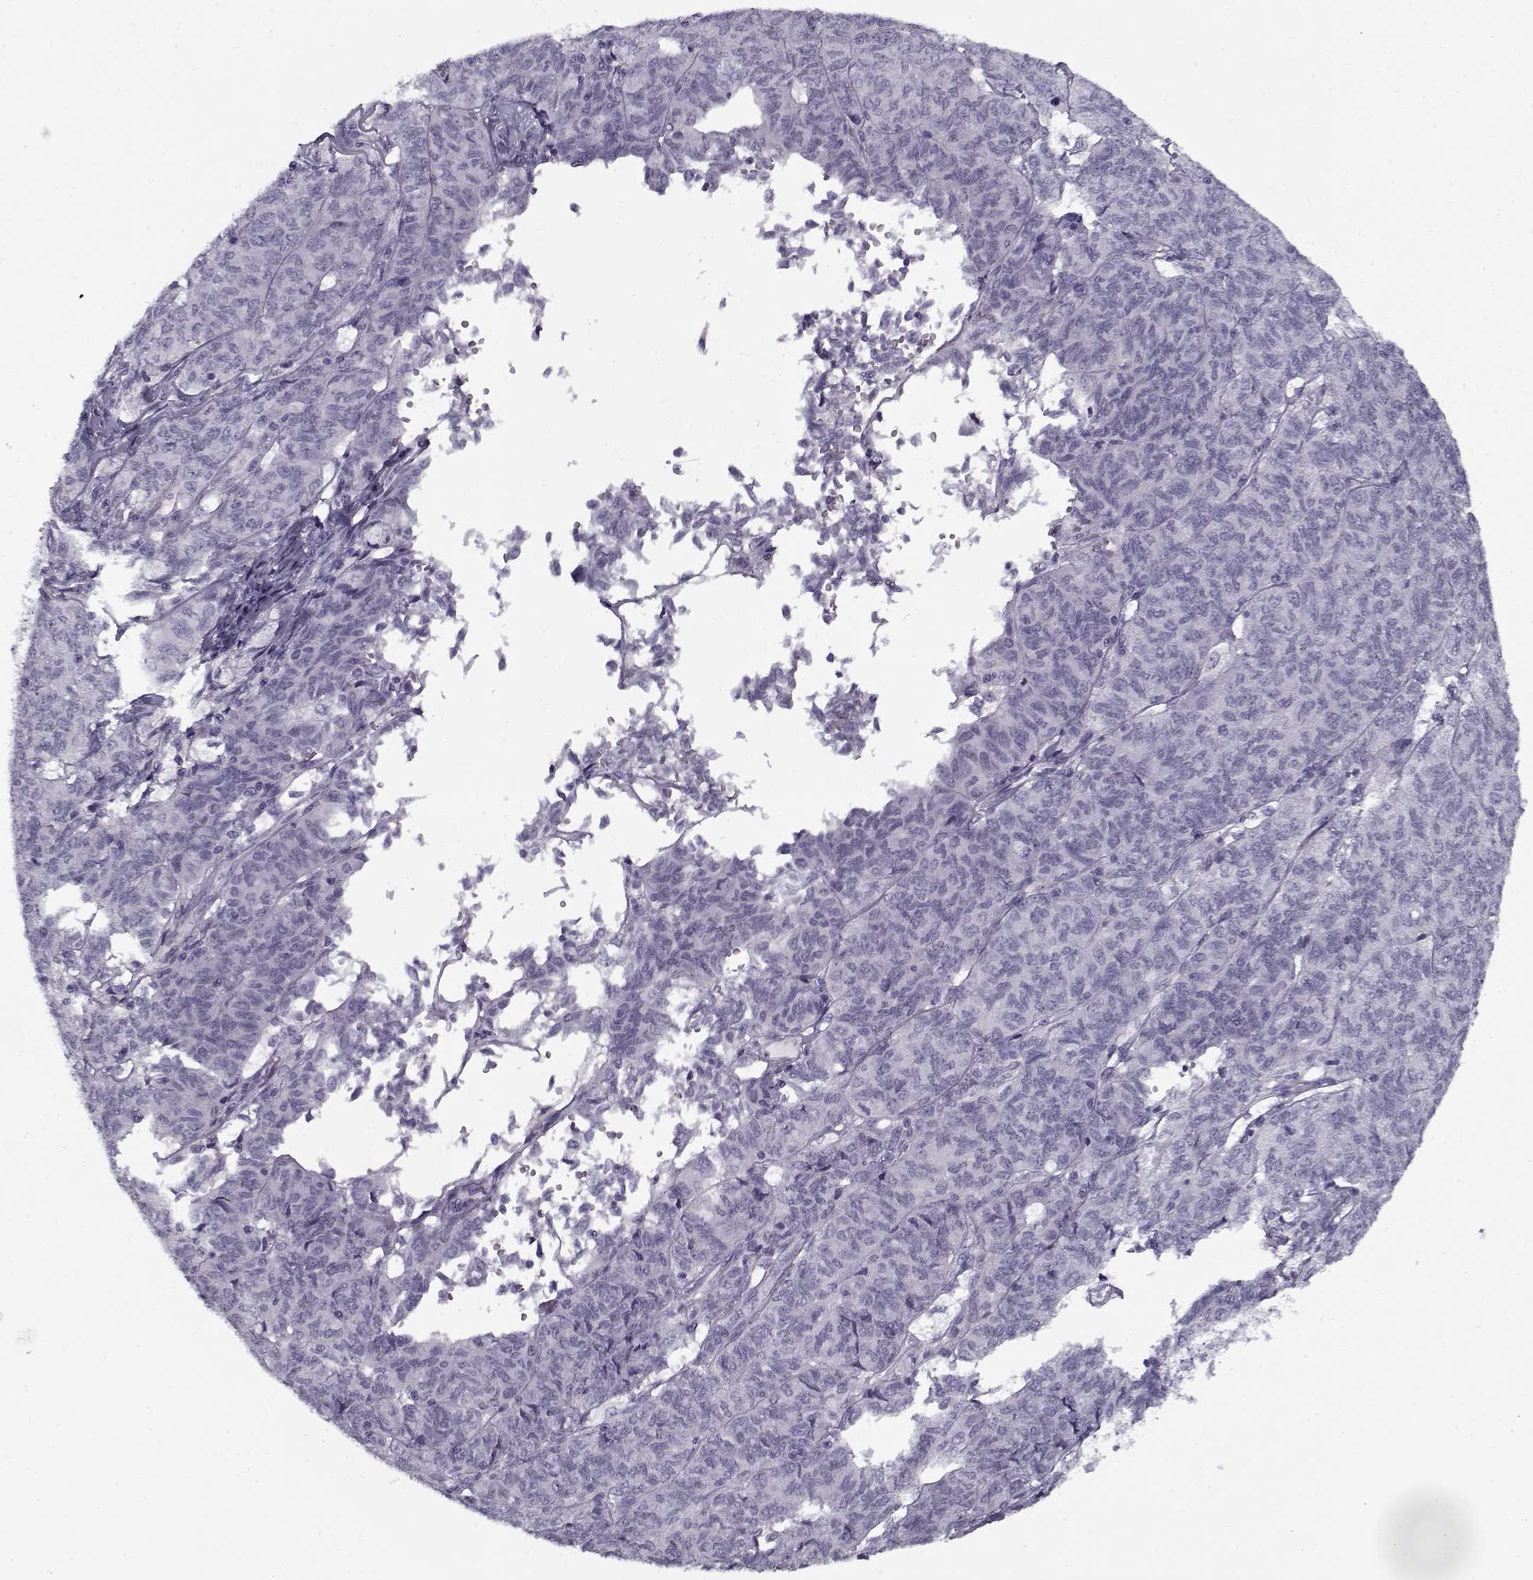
{"staining": {"intensity": "negative", "quantity": "none", "location": "none"}, "tissue": "ovarian cancer", "cell_type": "Tumor cells", "image_type": "cancer", "snomed": [{"axis": "morphology", "description": "Carcinoma, endometroid"}, {"axis": "topography", "description": "Ovary"}], "caption": "A photomicrograph of human ovarian endometroid carcinoma is negative for staining in tumor cells.", "gene": "SPACA9", "patient": {"sex": "female", "age": 80}}